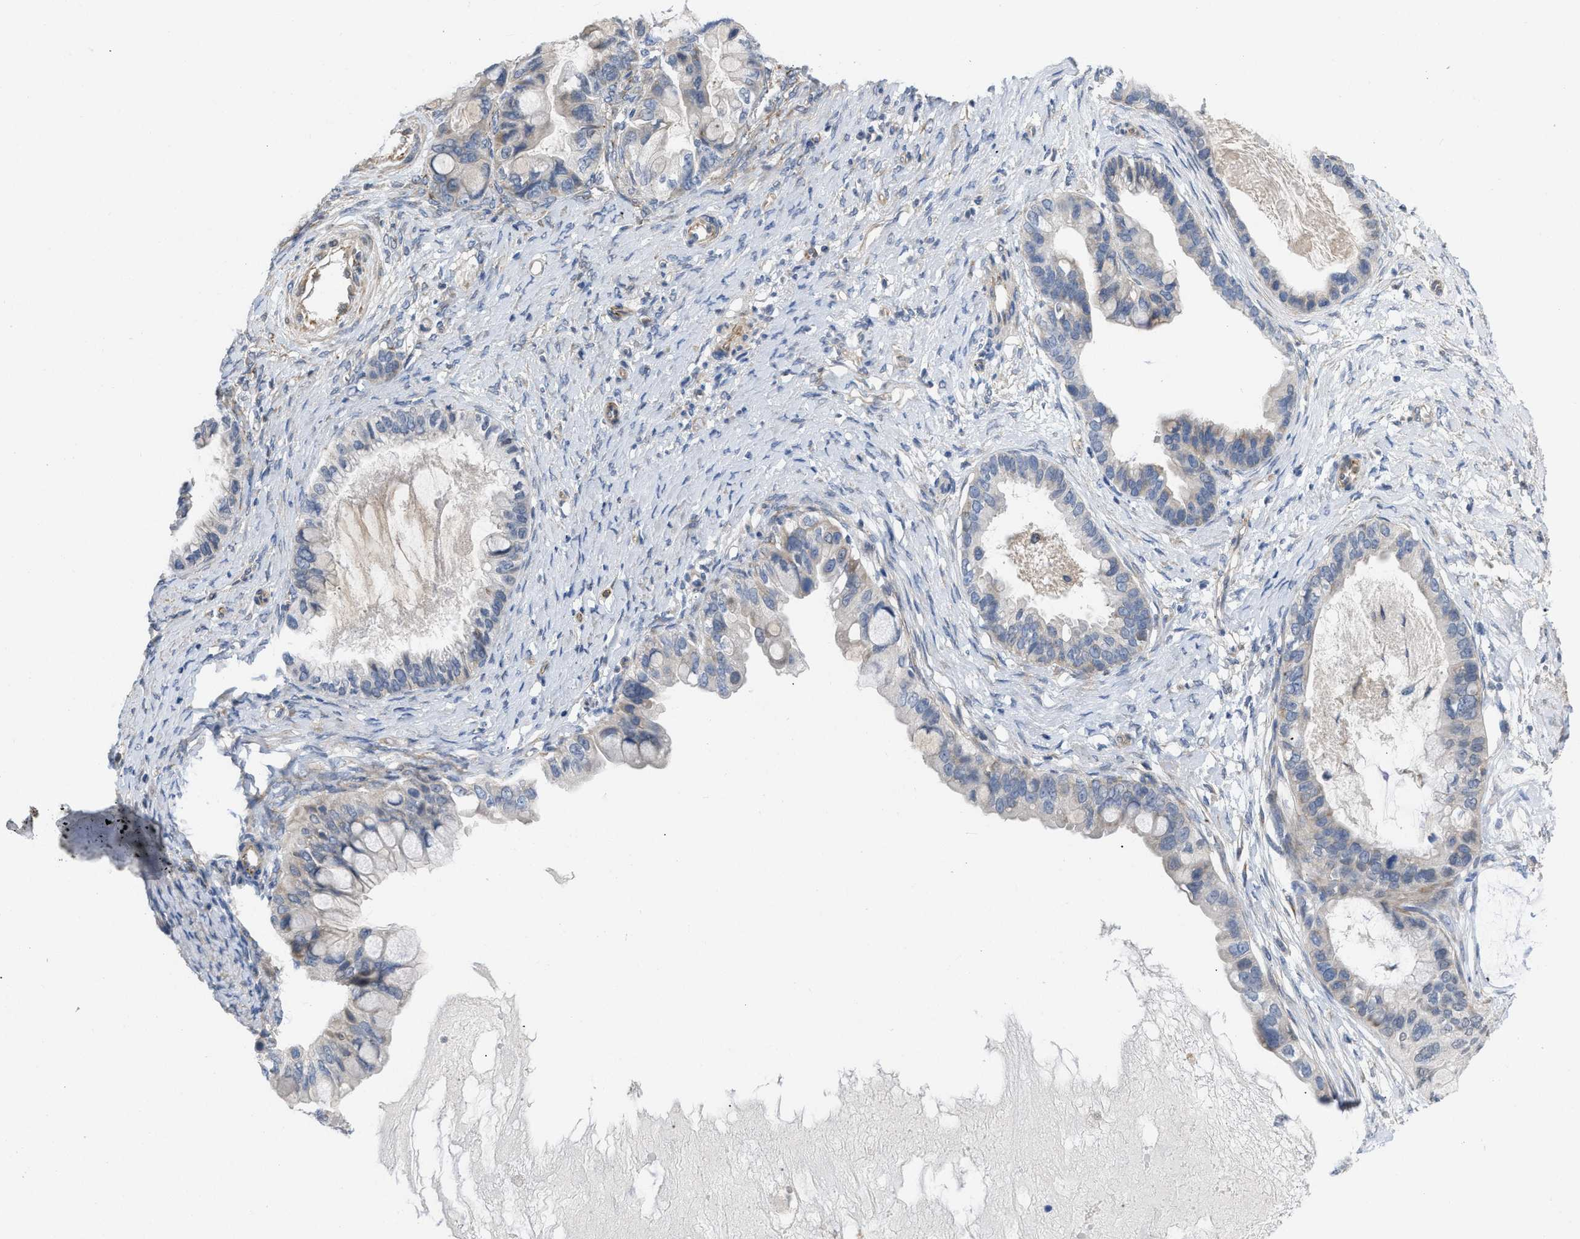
{"staining": {"intensity": "negative", "quantity": "none", "location": "none"}, "tissue": "ovarian cancer", "cell_type": "Tumor cells", "image_type": "cancer", "snomed": [{"axis": "morphology", "description": "Cystadenocarcinoma, mucinous, NOS"}, {"axis": "topography", "description": "Ovary"}], "caption": "High magnification brightfield microscopy of ovarian cancer (mucinous cystadenocarcinoma) stained with DAB (brown) and counterstained with hematoxylin (blue): tumor cells show no significant staining. (DAB (3,3'-diaminobenzidine) immunohistochemistry (IHC) with hematoxylin counter stain).", "gene": "TMEM131", "patient": {"sex": "female", "age": 80}}